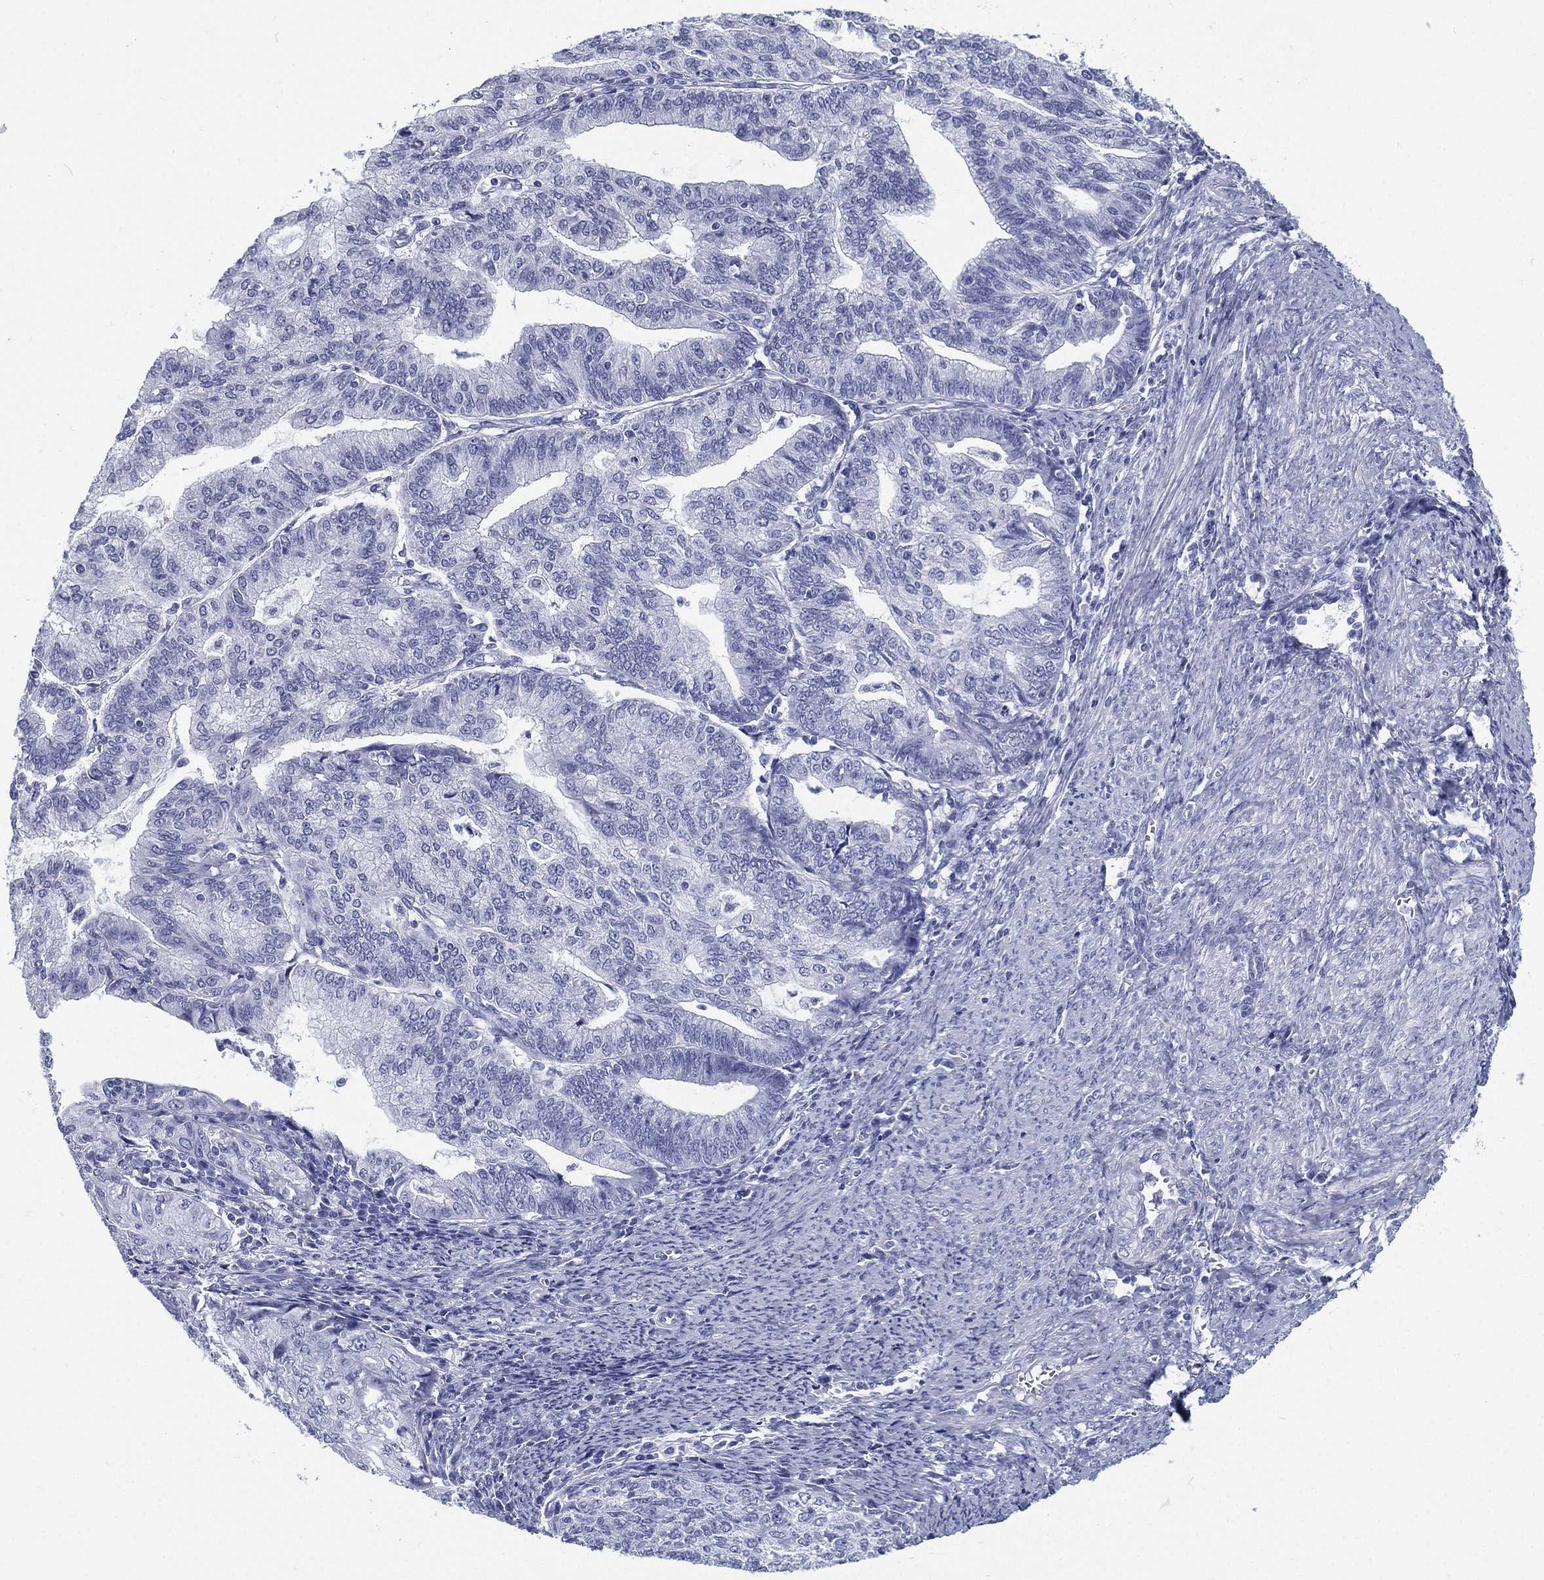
{"staining": {"intensity": "negative", "quantity": "none", "location": "none"}, "tissue": "endometrial cancer", "cell_type": "Tumor cells", "image_type": "cancer", "snomed": [{"axis": "morphology", "description": "Adenocarcinoma, NOS"}, {"axis": "topography", "description": "Endometrium"}], "caption": "IHC micrograph of endometrial adenocarcinoma stained for a protein (brown), which demonstrates no staining in tumor cells. (DAB (3,3'-diaminobenzidine) IHC with hematoxylin counter stain).", "gene": "ATP1B2", "patient": {"sex": "female", "age": 82}}